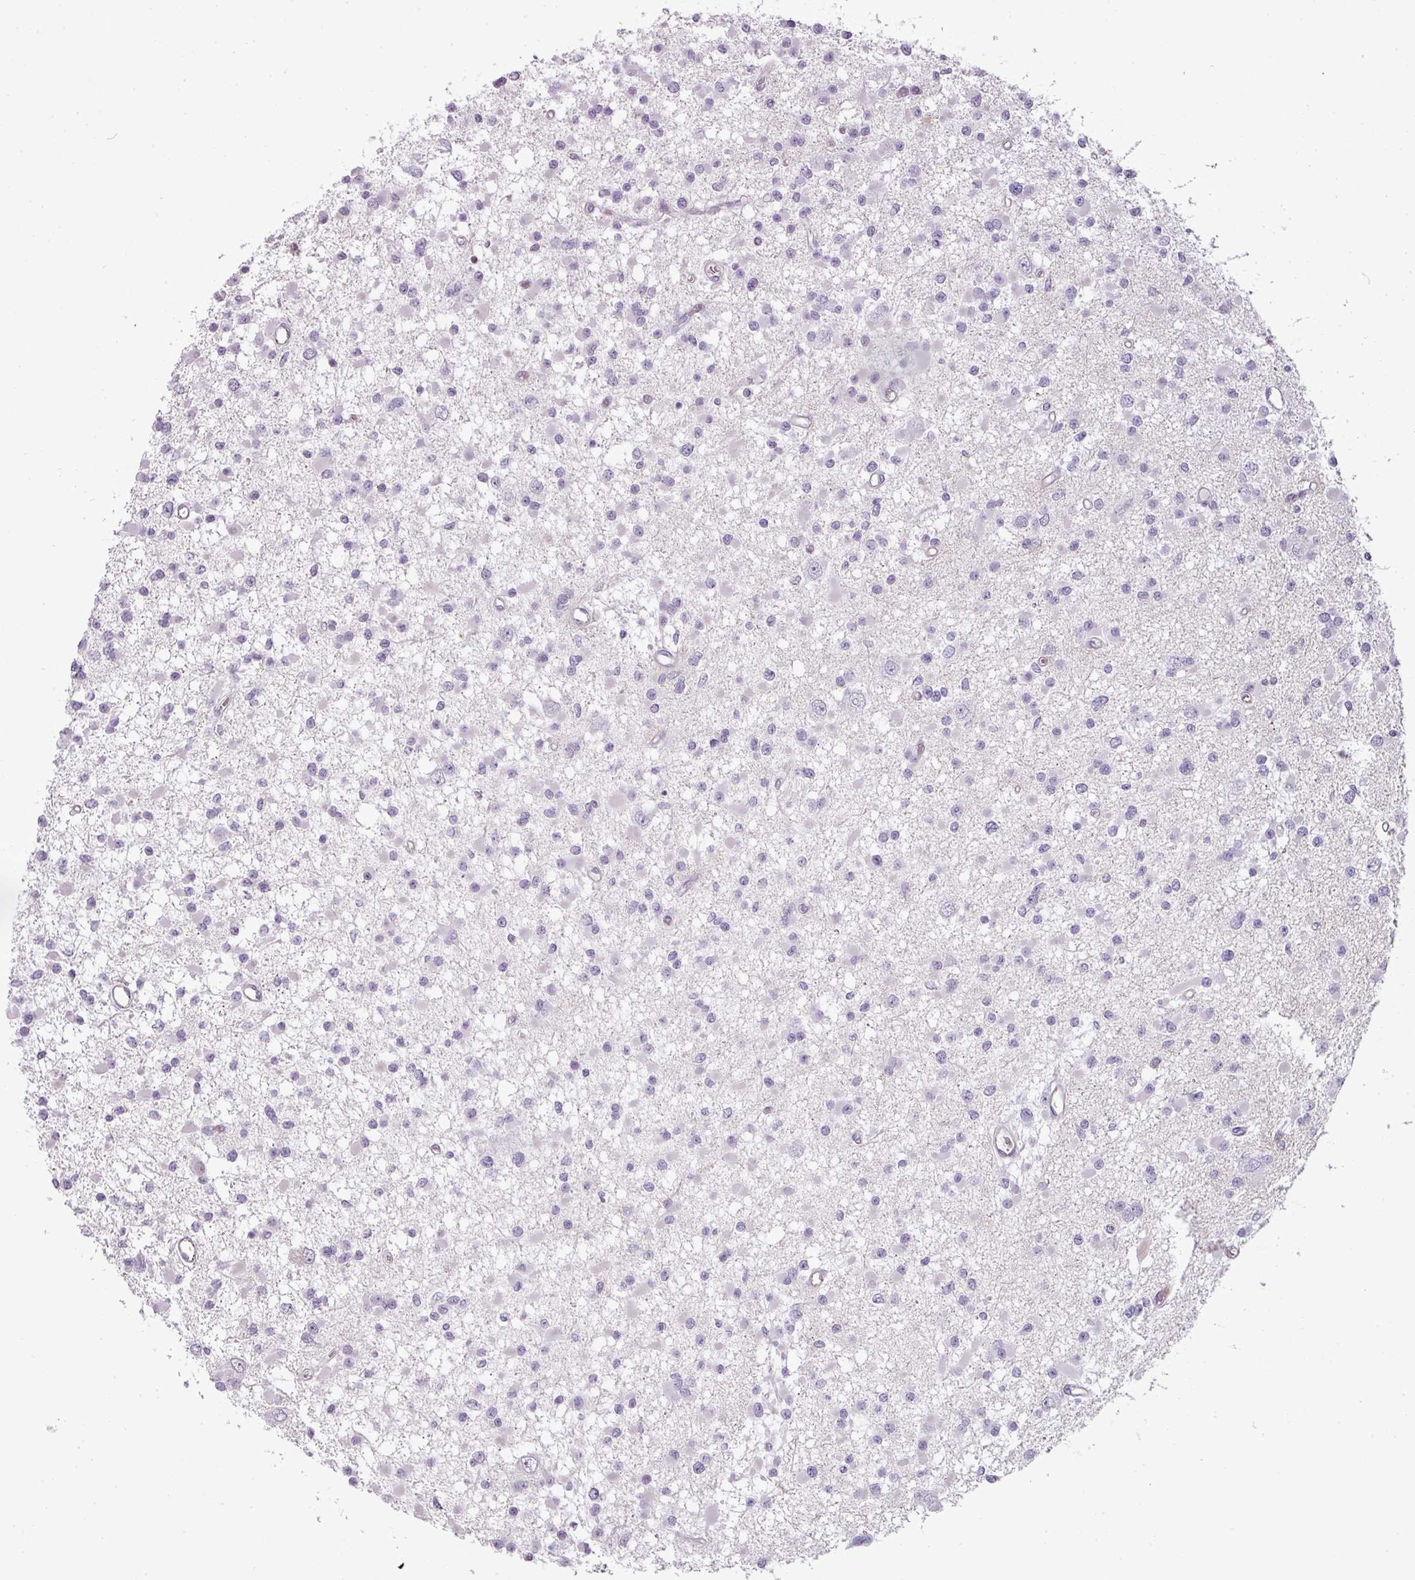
{"staining": {"intensity": "negative", "quantity": "none", "location": "none"}, "tissue": "glioma", "cell_type": "Tumor cells", "image_type": "cancer", "snomed": [{"axis": "morphology", "description": "Glioma, malignant, Low grade"}, {"axis": "topography", "description": "Brain"}], "caption": "This is an immunohistochemistry micrograph of glioma. There is no staining in tumor cells.", "gene": "CHRDL1", "patient": {"sex": "female", "age": 22}}